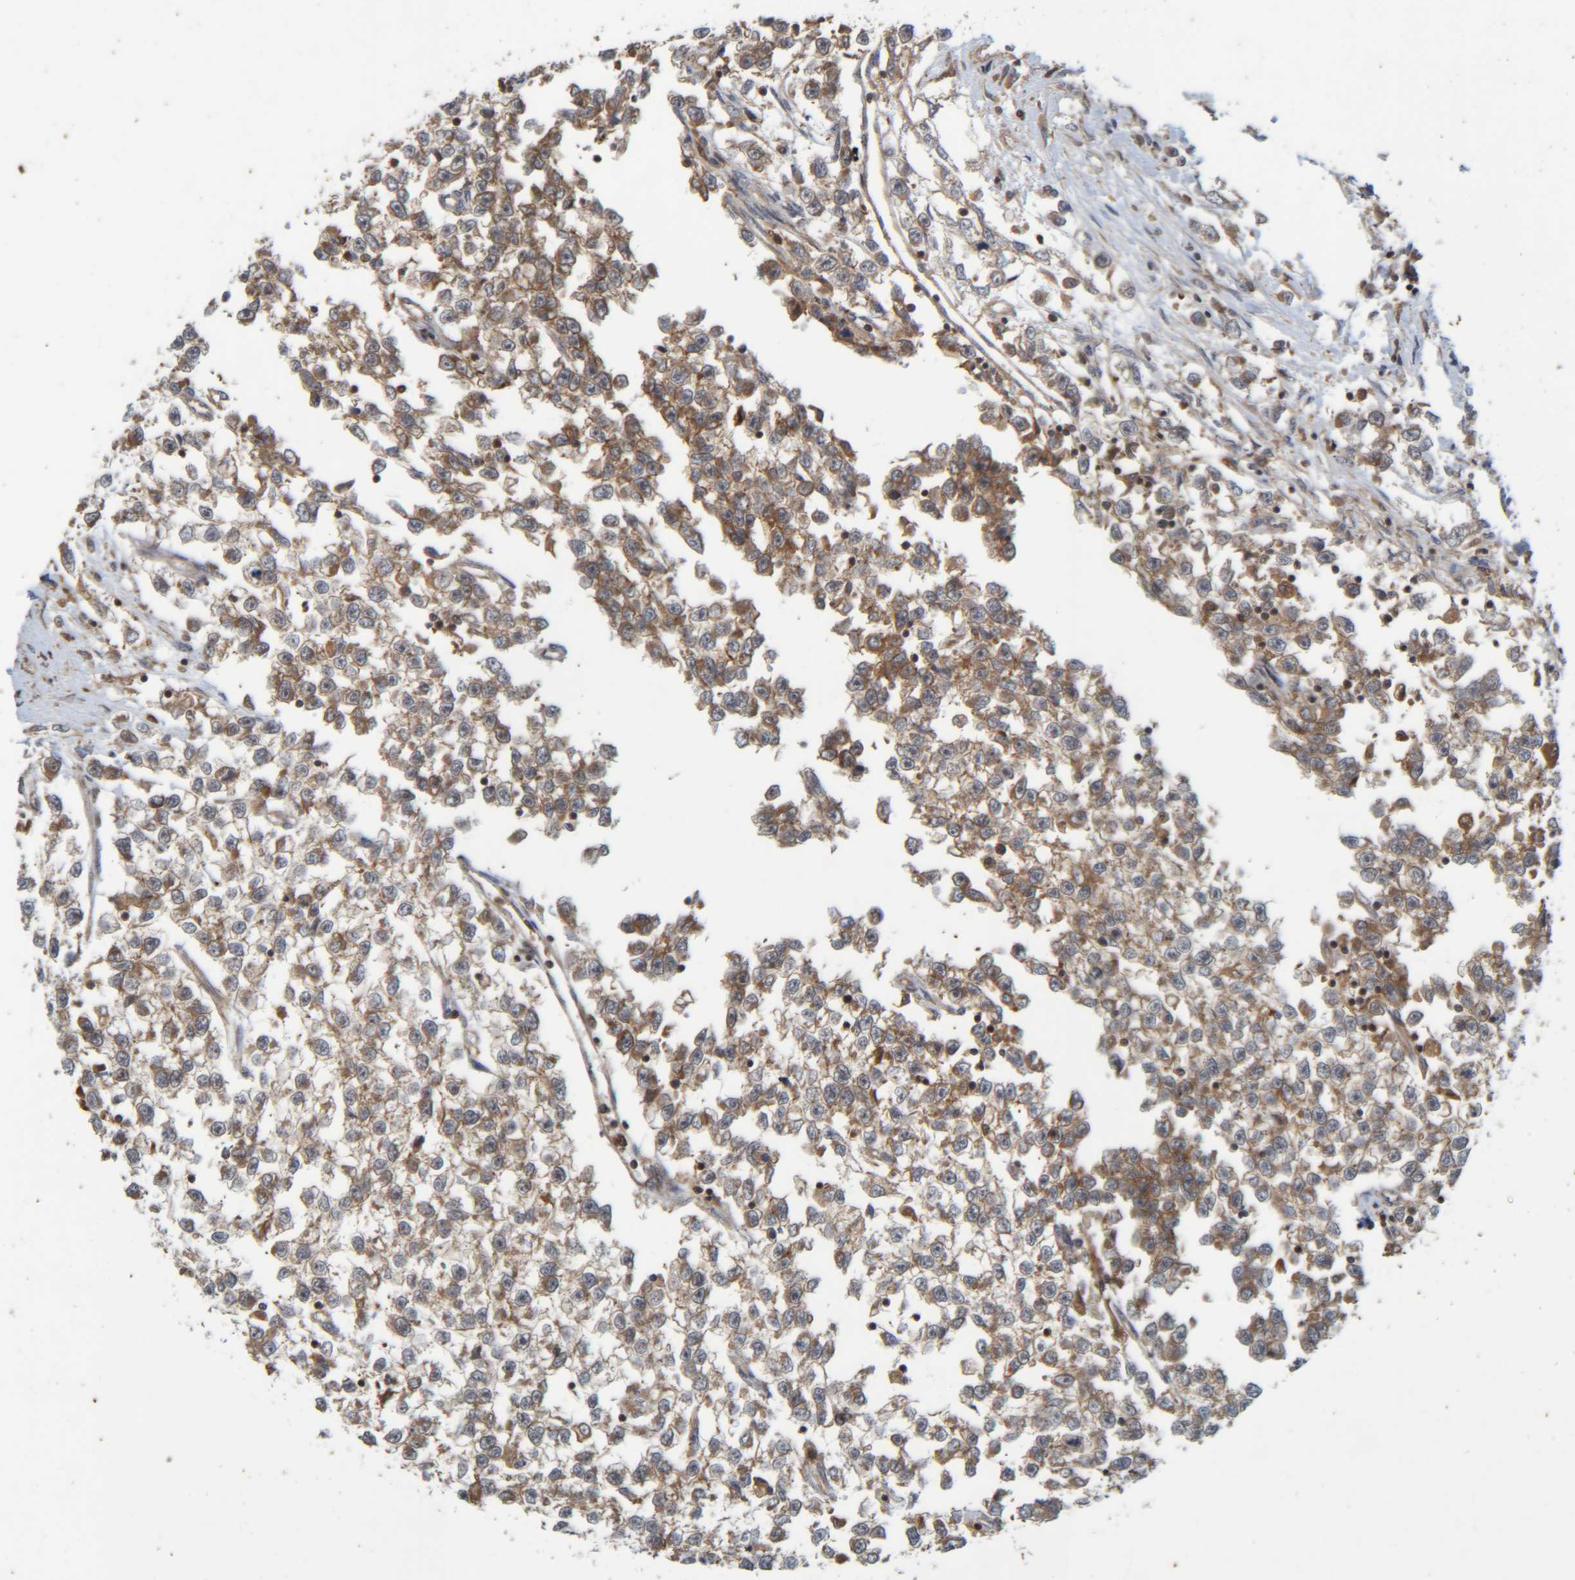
{"staining": {"intensity": "moderate", "quantity": ">75%", "location": "cytoplasmic/membranous"}, "tissue": "testis cancer", "cell_type": "Tumor cells", "image_type": "cancer", "snomed": [{"axis": "morphology", "description": "Seminoma, NOS"}, {"axis": "morphology", "description": "Carcinoma, Embryonal, NOS"}, {"axis": "topography", "description": "Testis"}], "caption": "DAB (3,3'-diaminobenzidine) immunohistochemical staining of human testis cancer (seminoma) reveals moderate cytoplasmic/membranous protein expression in about >75% of tumor cells. Using DAB (brown) and hematoxylin (blue) stains, captured at high magnification using brightfield microscopy.", "gene": "CCDC57", "patient": {"sex": "male", "age": 51}}